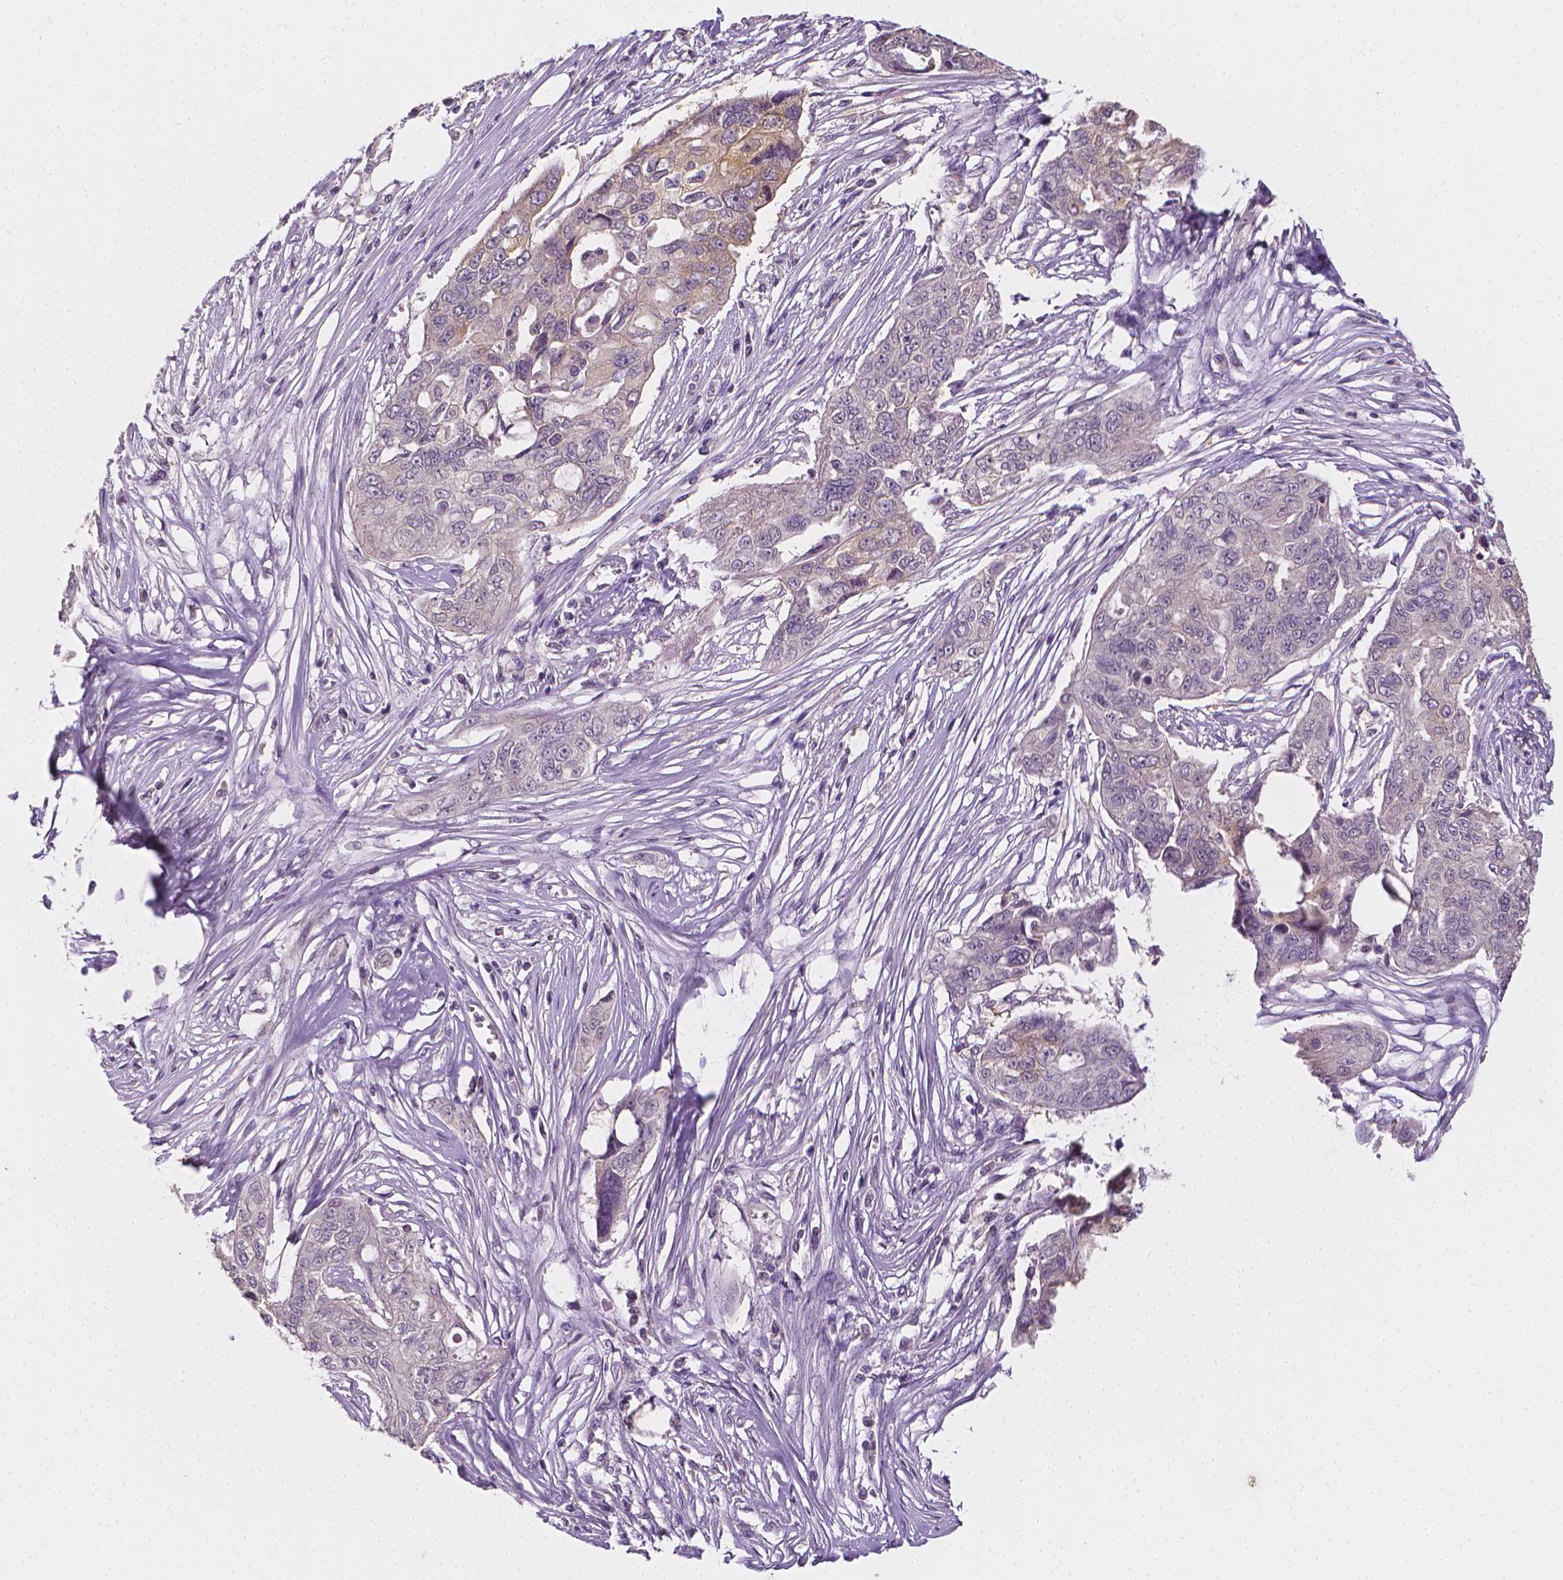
{"staining": {"intensity": "negative", "quantity": "none", "location": "none"}, "tissue": "ovarian cancer", "cell_type": "Tumor cells", "image_type": "cancer", "snomed": [{"axis": "morphology", "description": "Carcinoma, endometroid"}, {"axis": "topography", "description": "Ovary"}], "caption": "Tumor cells are negative for protein expression in human ovarian cancer.", "gene": "FASN", "patient": {"sex": "female", "age": 70}}